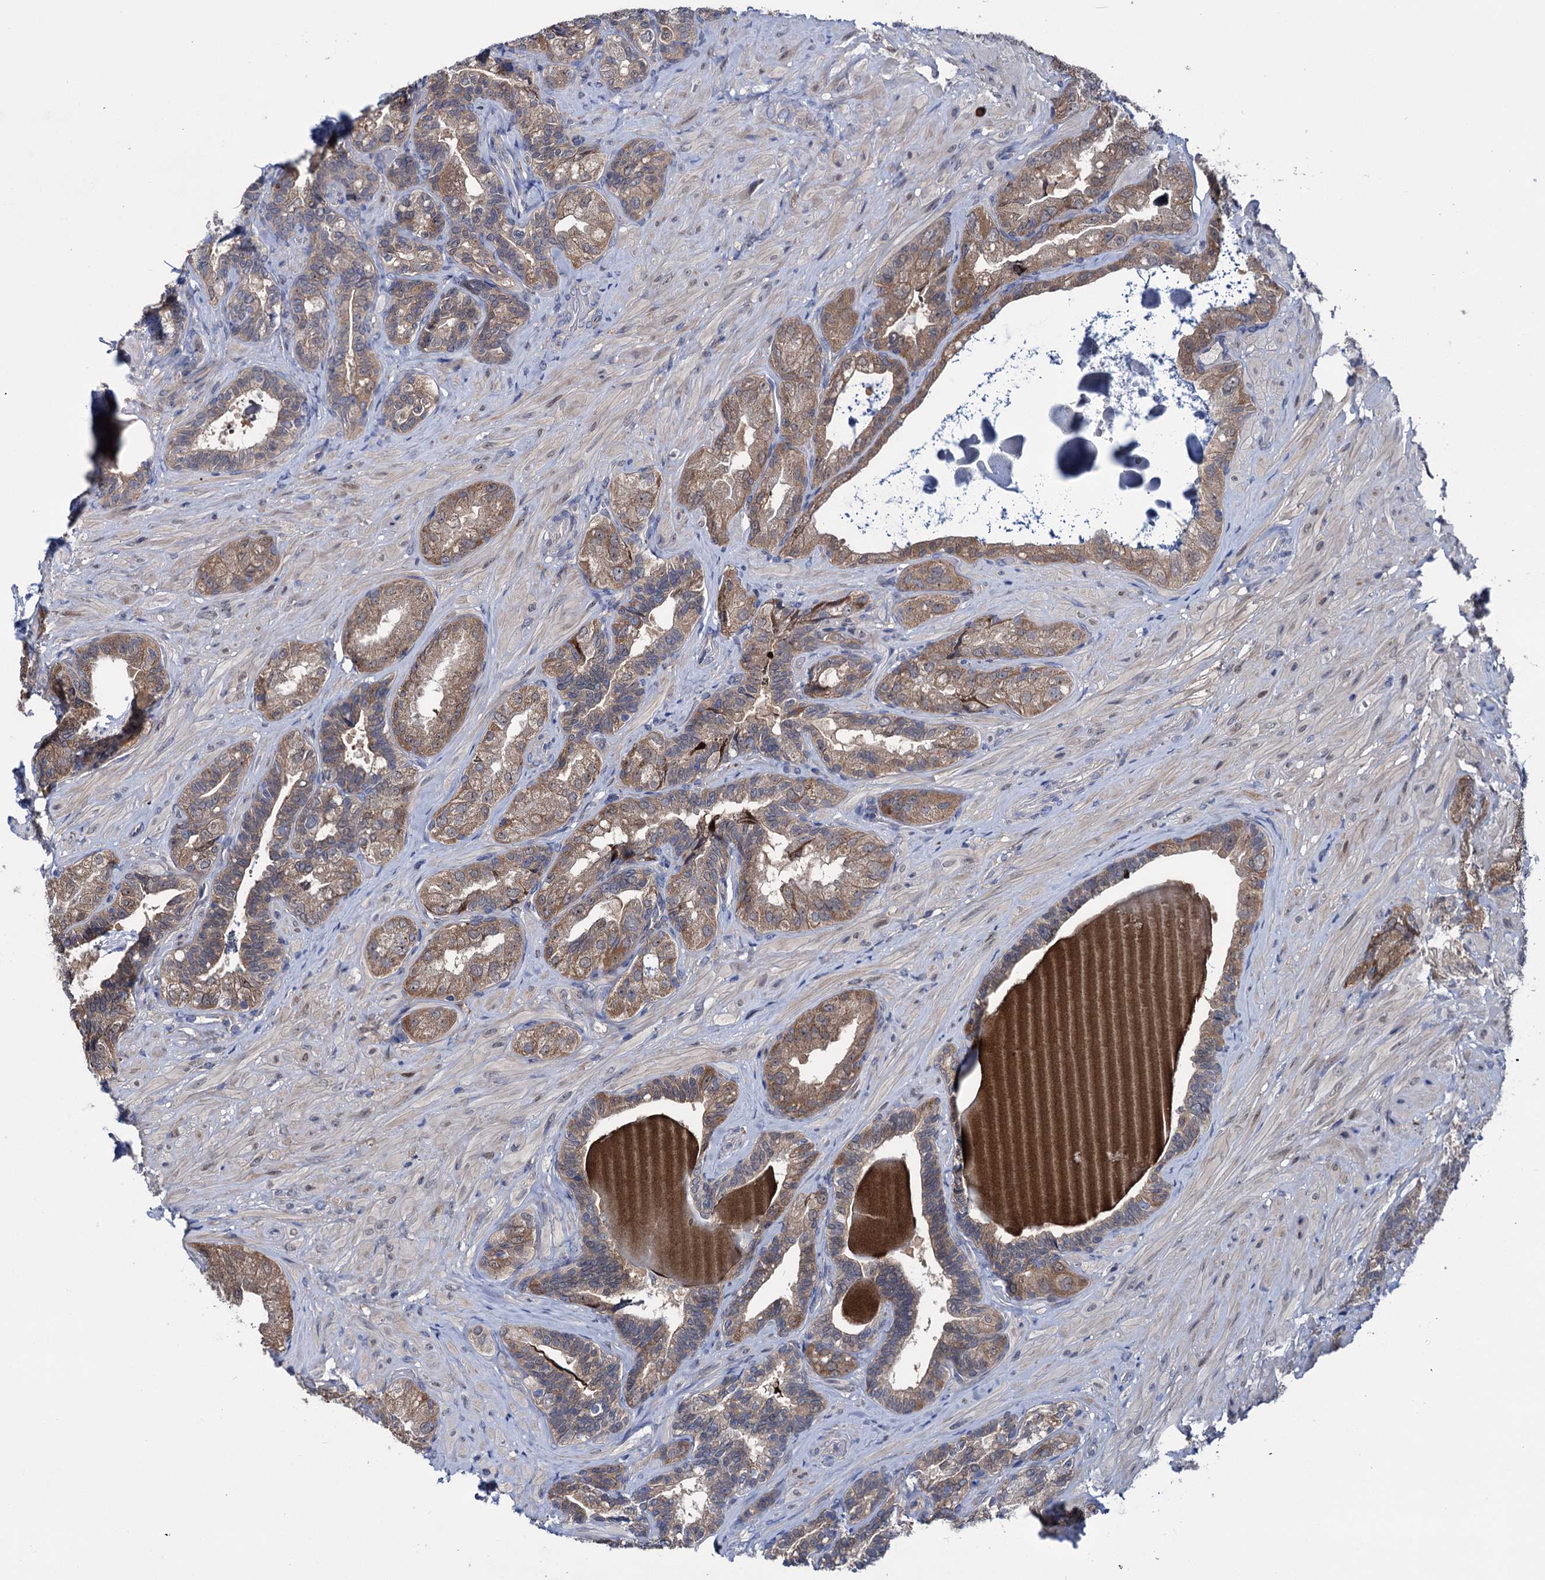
{"staining": {"intensity": "moderate", "quantity": ">75%", "location": "cytoplasmic/membranous"}, "tissue": "seminal vesicle", "cell_type": "Glandular cells", "image_type": "normal", "snomed": [{"axis": "morphology", "description": "Normal tissue, NOS"}, {"axis": "topography", "description": "Prostate and seminal vesicle, NOS"}, {"axis": "topography", "description": "Prostate"}, {"axis": "topography", "description": "Seminal veicle"}], "caption": "Immunohistochemistry micrograph of benign human seminal vesicle stained for a protein (brown), which displays medium levels of moderate cytoplasmic/membranous positivity in about >75% of glandular cells.", "gene": "EYA4", "patient": {"sex": "male", "age": 67}}